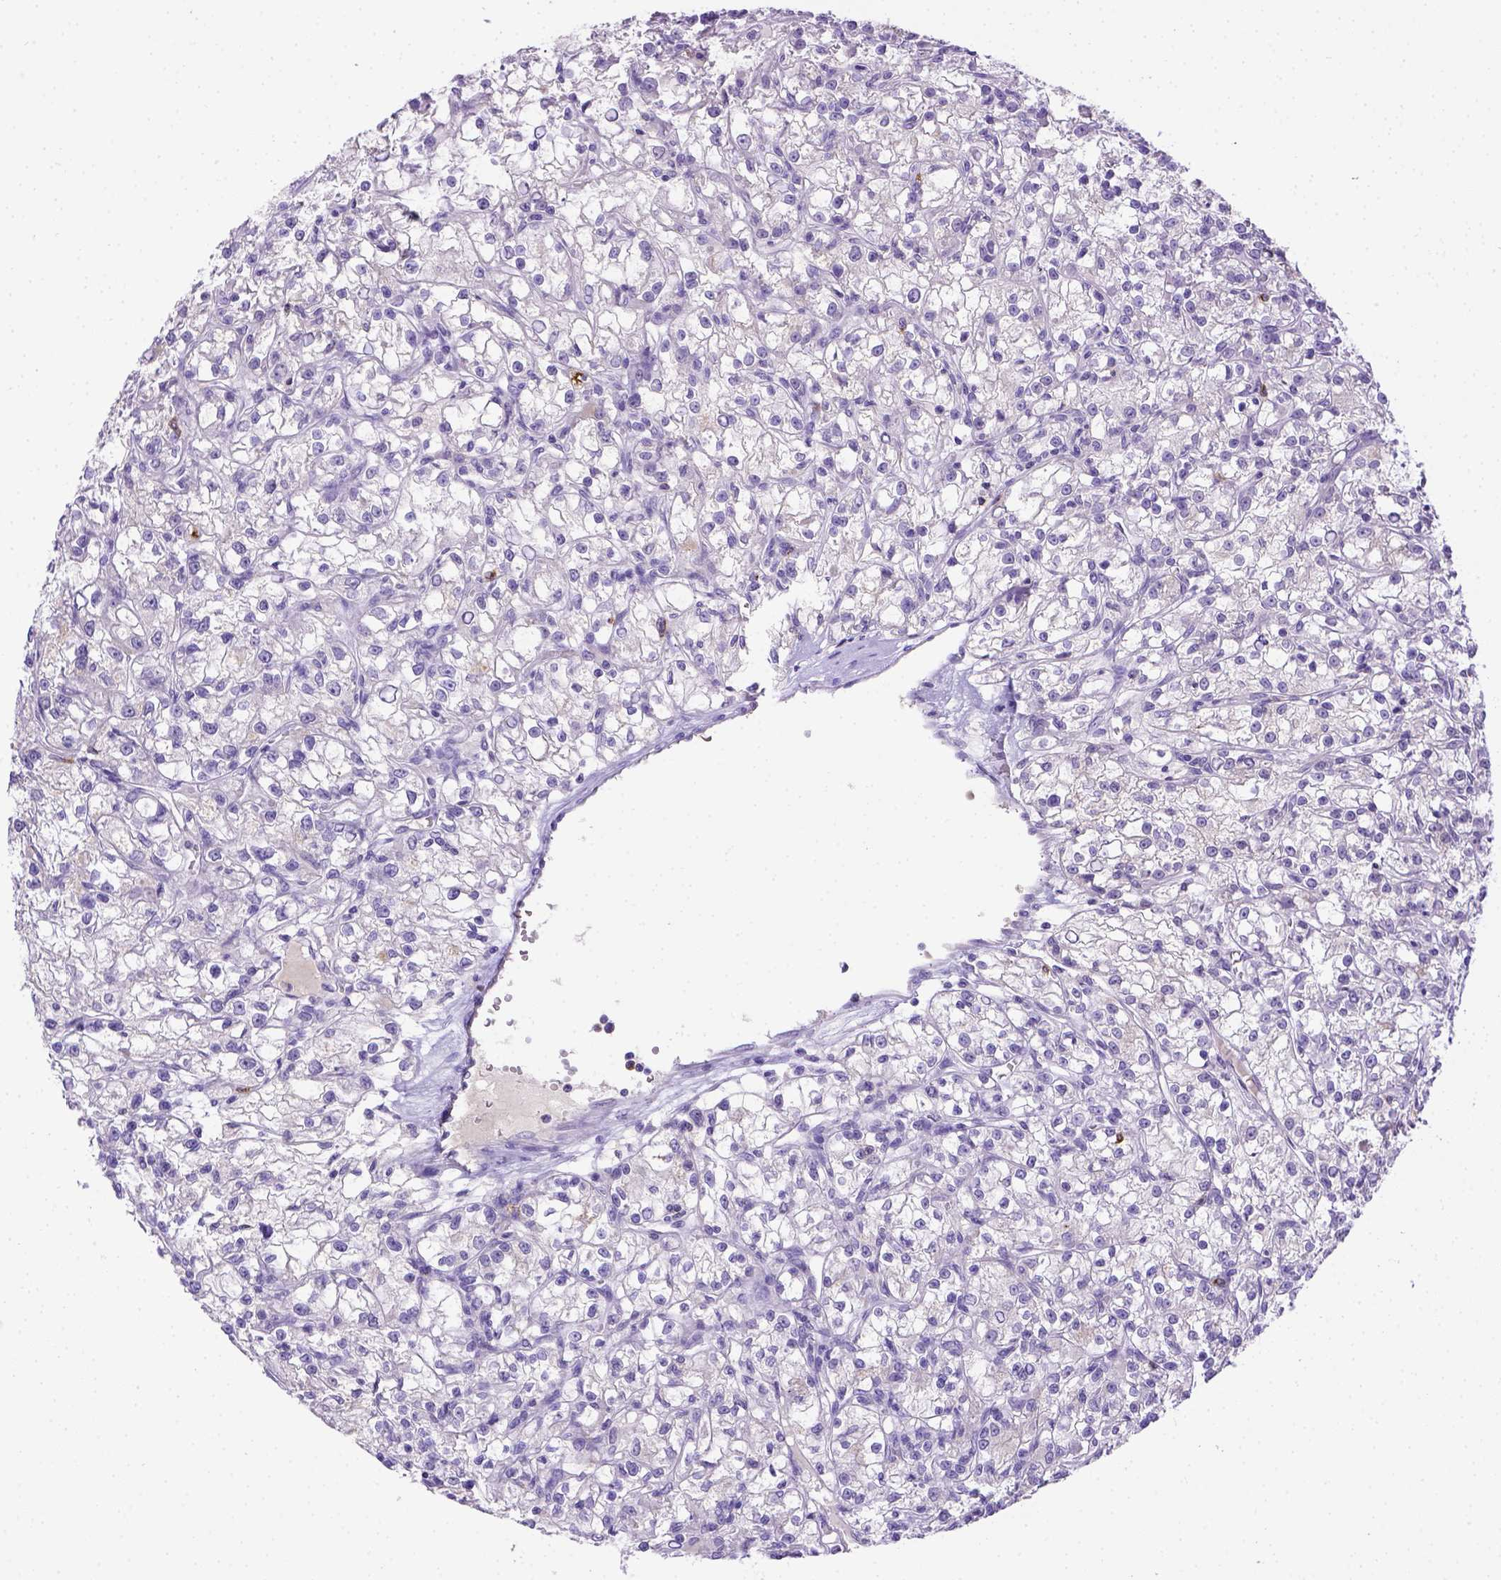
{"staining": {"intensity": "negative", "quantity": "none", "location": "none"}, "tissue": "renal cancer", "cell_type": "Tumor cells", "image_type": "cancer", "snomed": [{"axis": "morphology", "description": "Adenocarcinoma, NOS"}, {"axis": "topography", "description": "Kidney"}], "caption": "IHC of human renal adenocarcinoma demonstrates no expression in tumor cells.", "gene": "B3GAT1", "patient": {"sex": "female", "age": 59}}